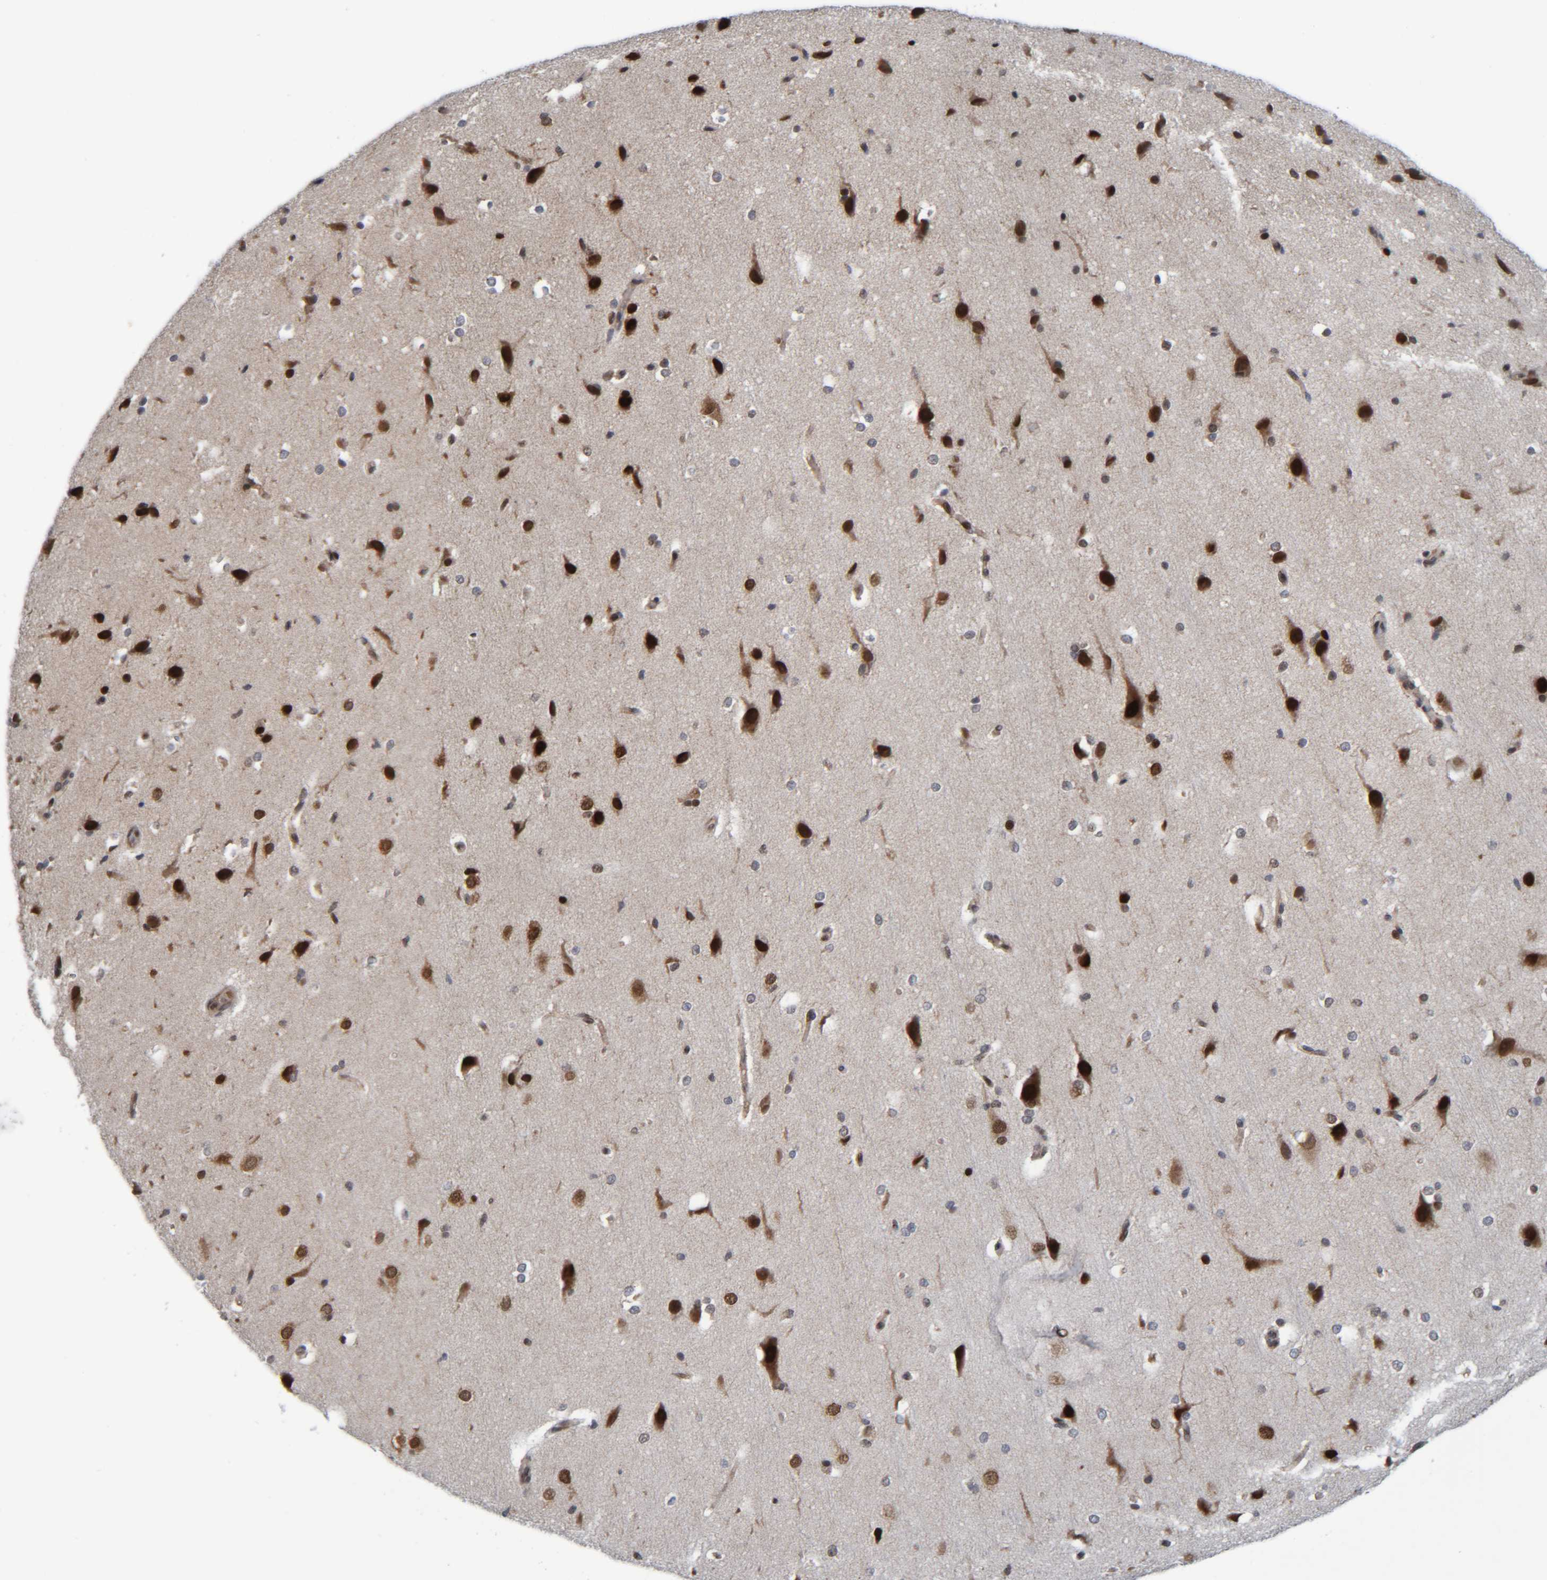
{"staining": {"intensity": "weak", "quantity": ">75%", "location": "cytoplasmic/membranous"}, "tissue": "cerebral cortex", "cell_type": "Endothelial cells", "image_type": "normal", "snomed": [{"axis": "morphology", "description": "Normal tissue, NOS"}, {"axis": "morphology", "description": "Developmental malformation"}, {"axis": "topography", "description": "Cerebral cortex"}], "caption": "Immunohistochemical staining of normal cerebral cortex demonstrates weak cytoplasmic/membranous protein staining in about >75% of endothelial cells.", "gene": "CCDC57", "patient": {"sex": "female", "age": 30}}